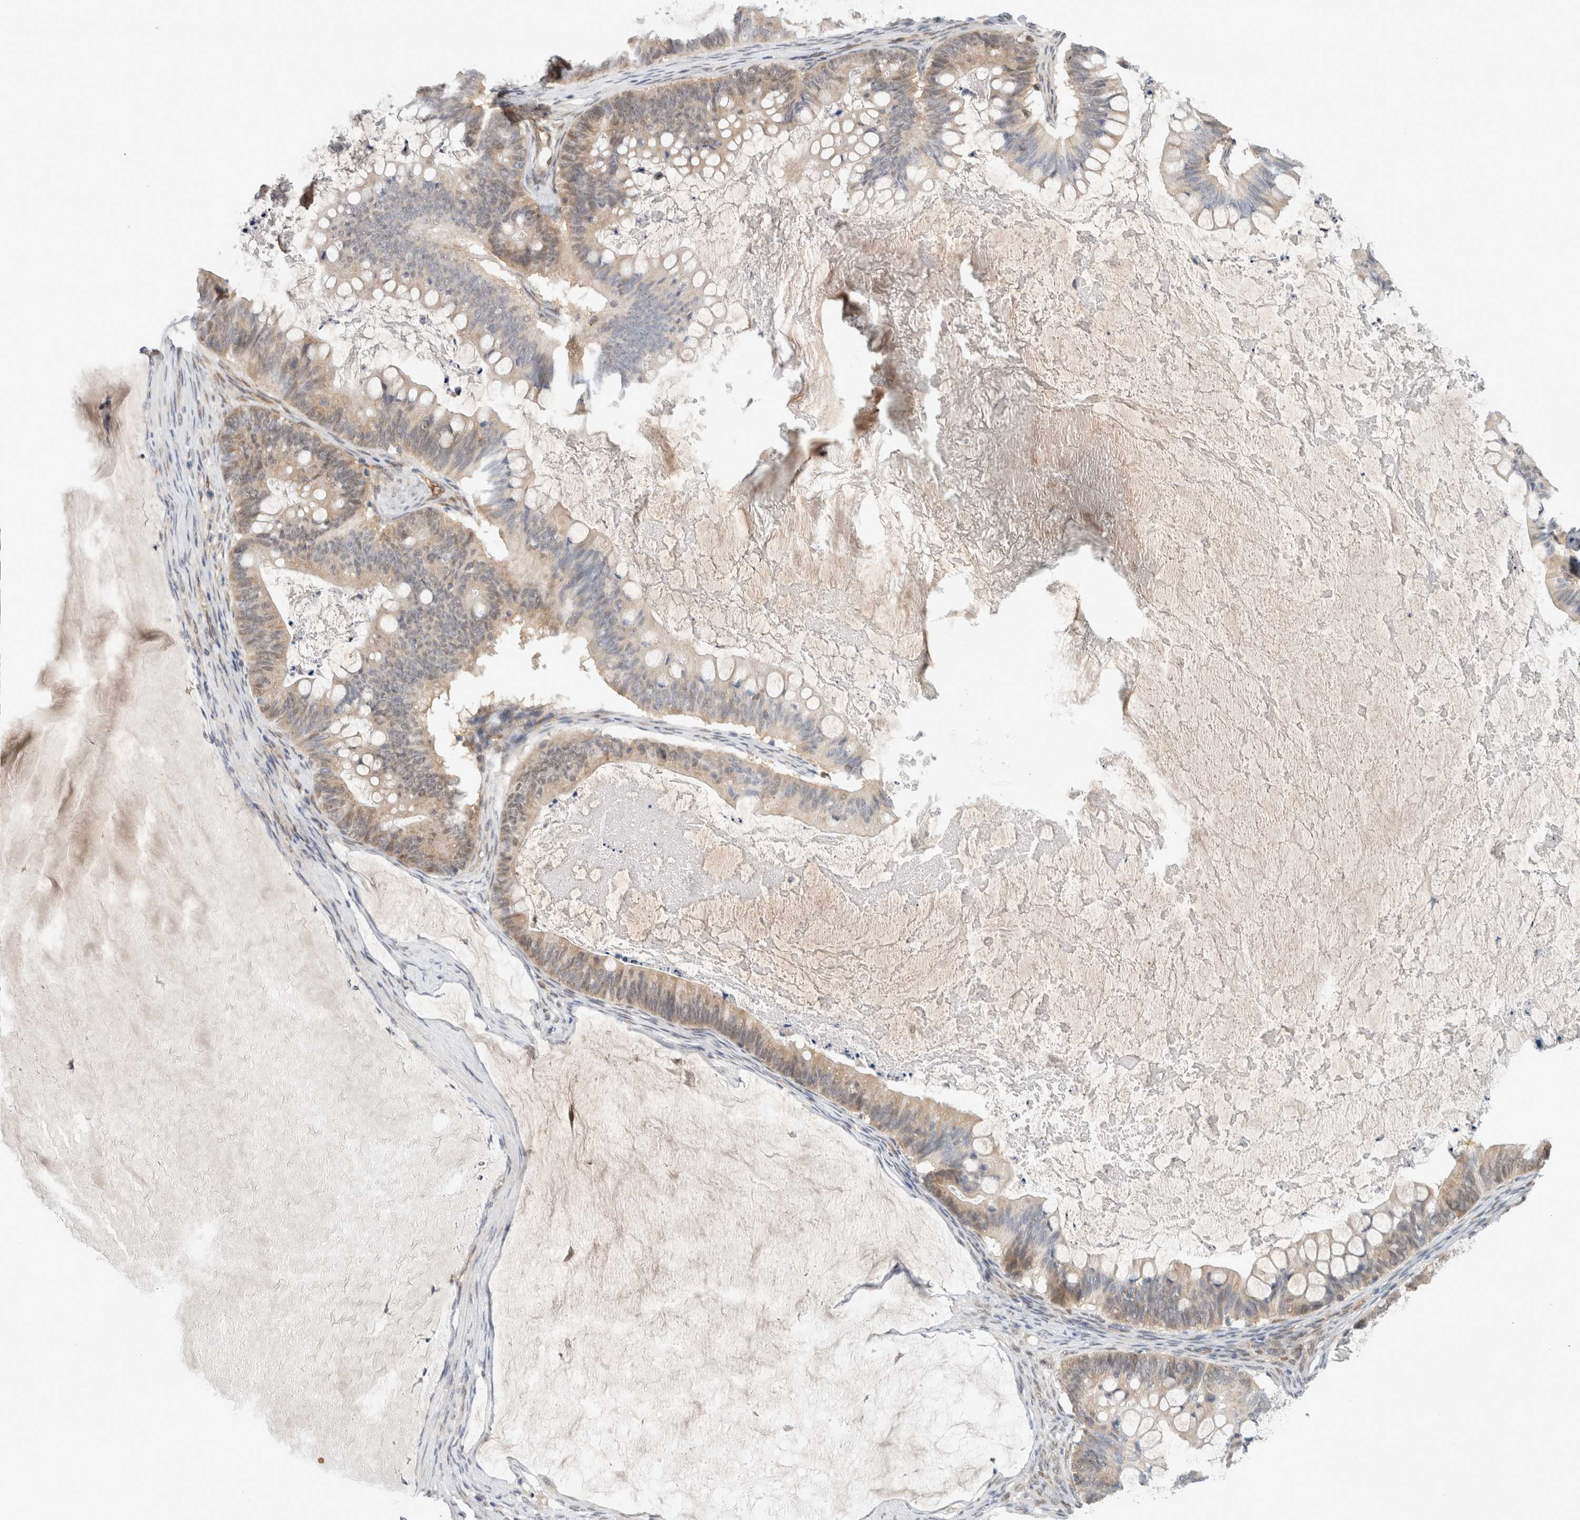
{"staining": {"intensity": "weak", "quantity": "25%-75%", "location": "cytoplasmic/membranous"}, "tissue": "ovarian cancer", "cell_type": "Tumor cells", "image_type": "cancer", "snomed": [{"axis": "morphology", "description": "Cystadenocarcinoma, mucinous, NOS"}, {"axis": "topography", "description": "Ovary"}], "caption": "Brown immunohistochemical staining in ovarian cancer (mucinous cystadenocarcinoma) exhibits weak cytoplasmic/membranous positivity in approximately 25%-75% of tumor cells.", "gene": "EIF4G3", "patient": {"sex": "female", "age": 61}}